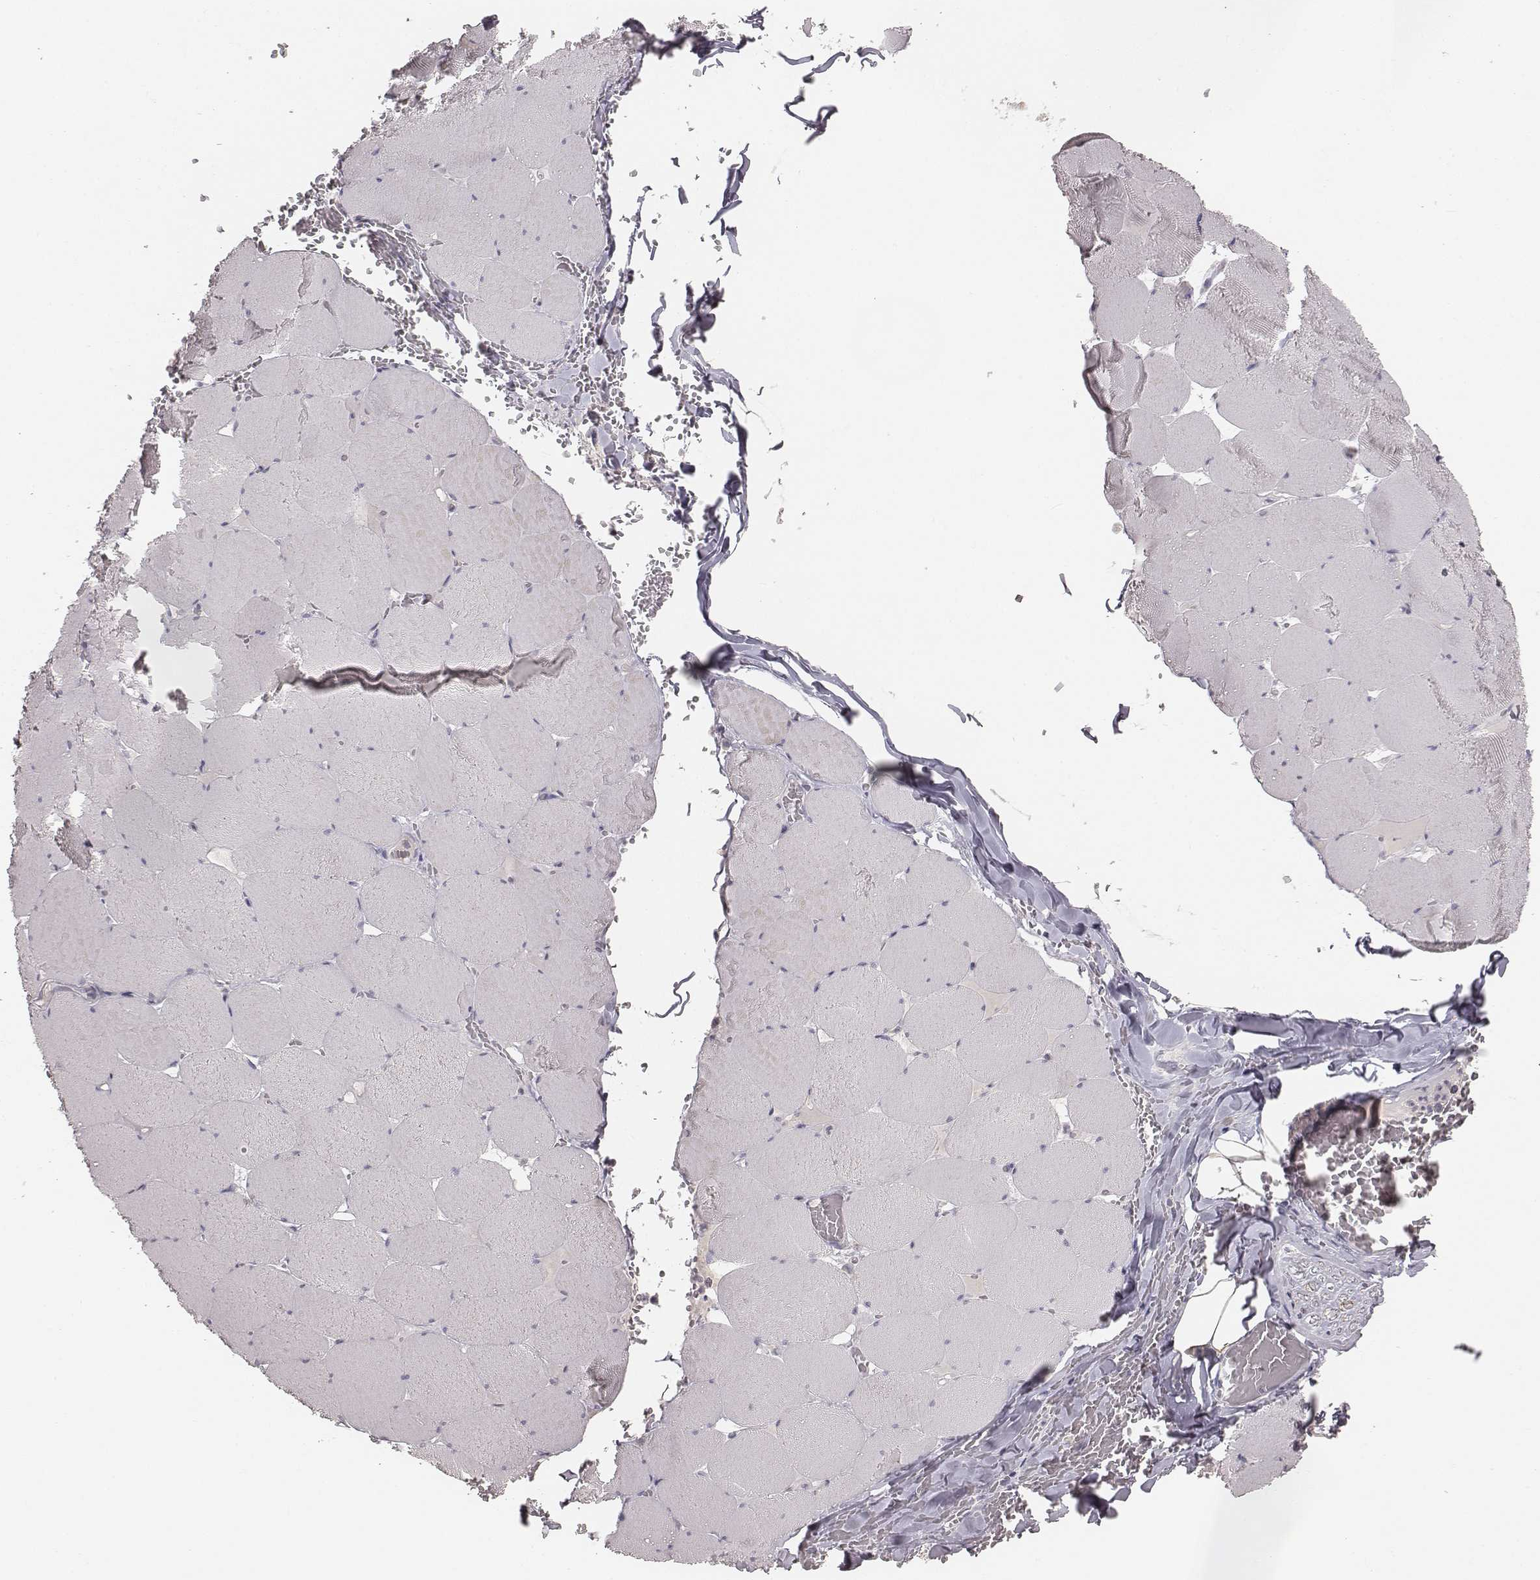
{"staining": {"intensity": "negative", "quantity": "none", "location": "none"}, "tissue": "skeletal muscle", "cell_type": "Myocytes", "image_type": "normal", "snomed": [{"axis": "morphology", "description": "Normal tissue, NOS"}, {"axis": "morphology", "description": "Malignant melanoma, Metastatic site"}, {"axis": "topography", "description": "Skeletal muscle"}], "caption": "DAB immunohistochemical staining of normal human skeletal muscle reveals no significant expression in myocytes. (Brightfield microscopy of DAB (3,3'-diaminobenzidine) IHC at high magnification).", "gene": "ABCD3", "patient": {"sex": "male", "age": 50}}